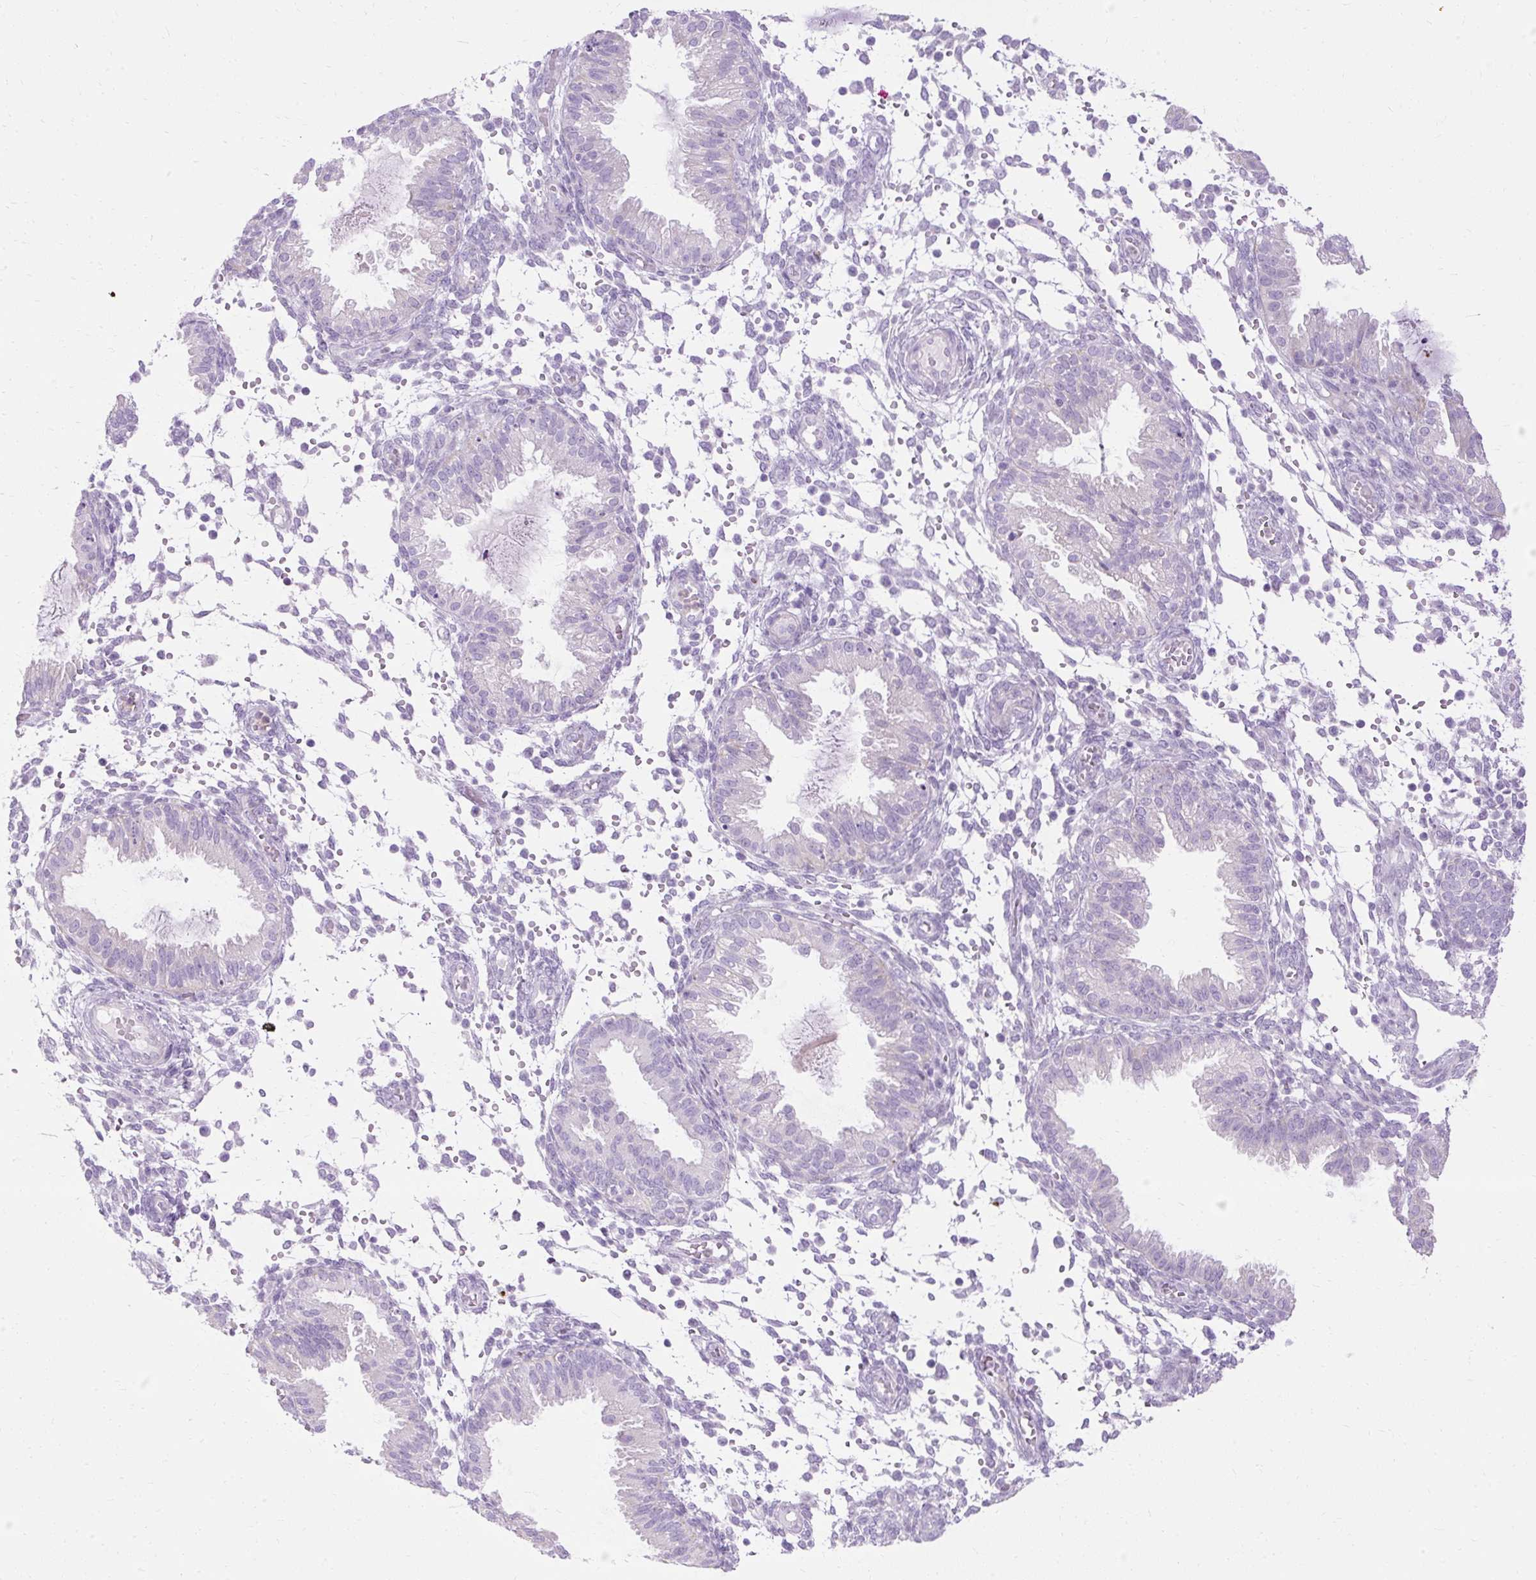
{"staining": {"intensity": "negative", "quantity": "none", "location": "none"}, "tissue": "endometrium", "cell_type": "Cells in endometrial stroma", "image_type": "normal", "snomed": [{"axis": "morphology", "description": "Normal tissue, NOS"}, {"axis": "topography", "description": "Endometrium"}], "caption": "High power microscopy micrograph of an IHC histopathology image of unremarkable endometrium, revealing no significant staining in cells in endometrial stroma.", "gene": "HSD11B1", "patient": {"sex": "female", "age": 33}}